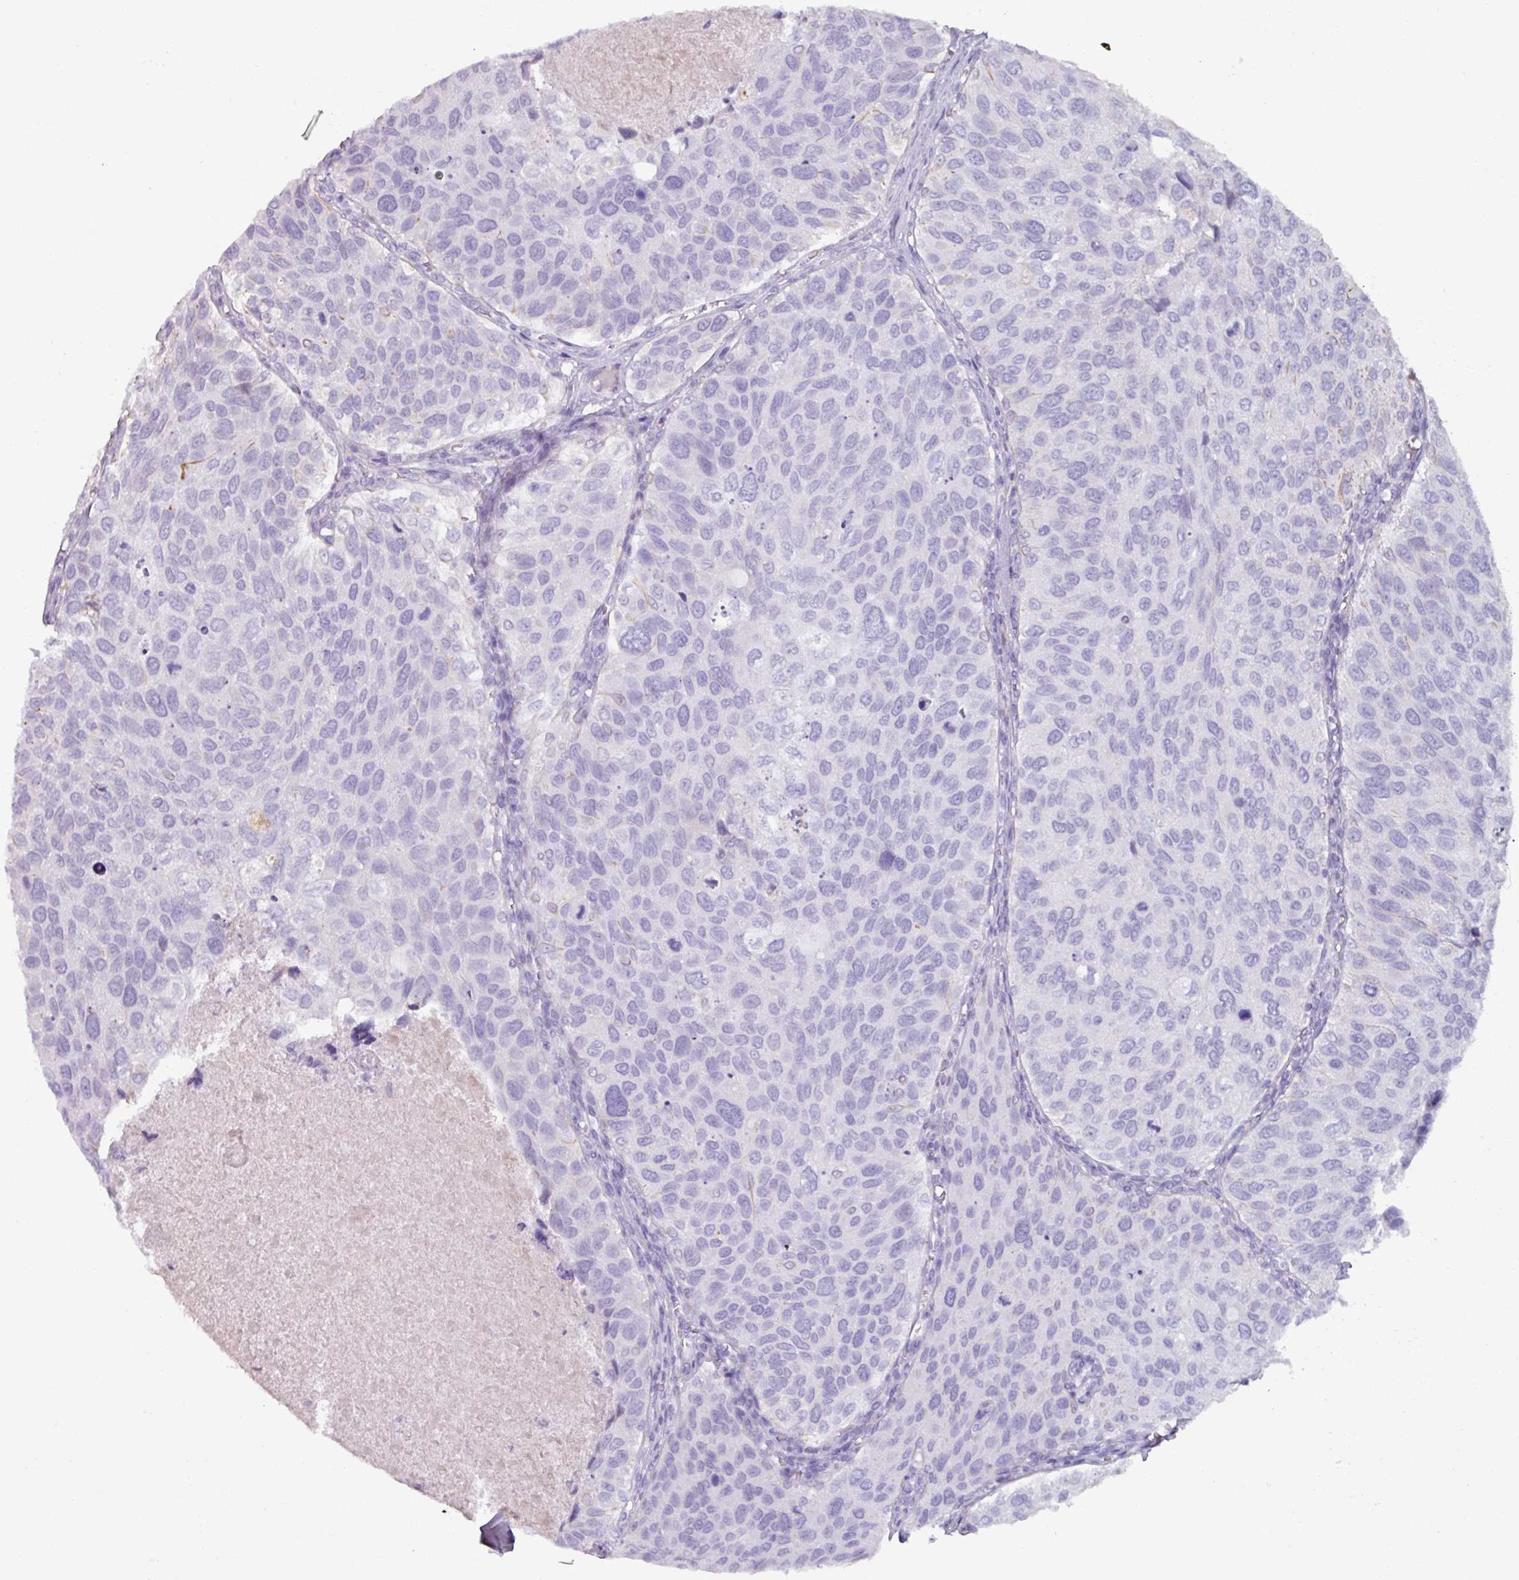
{"staining": {"intensity": "negative", "quantity": "none", "location": "none"}, "tissue": "urothelial cancer", "cell_type": "Tumor cells", "image_type": "cancer", "snomed": [{"axis": "morphology", "description": "Urothelial carcinoma, NOS"}, {"axis": "topography", "description": "Urinary bladder"}], "caption": "Tumor cells show no significant protein positivity in transitional cell carcinoma.", "gene": "SPESP1", "patient": {"sex": "male", "age": 80}}